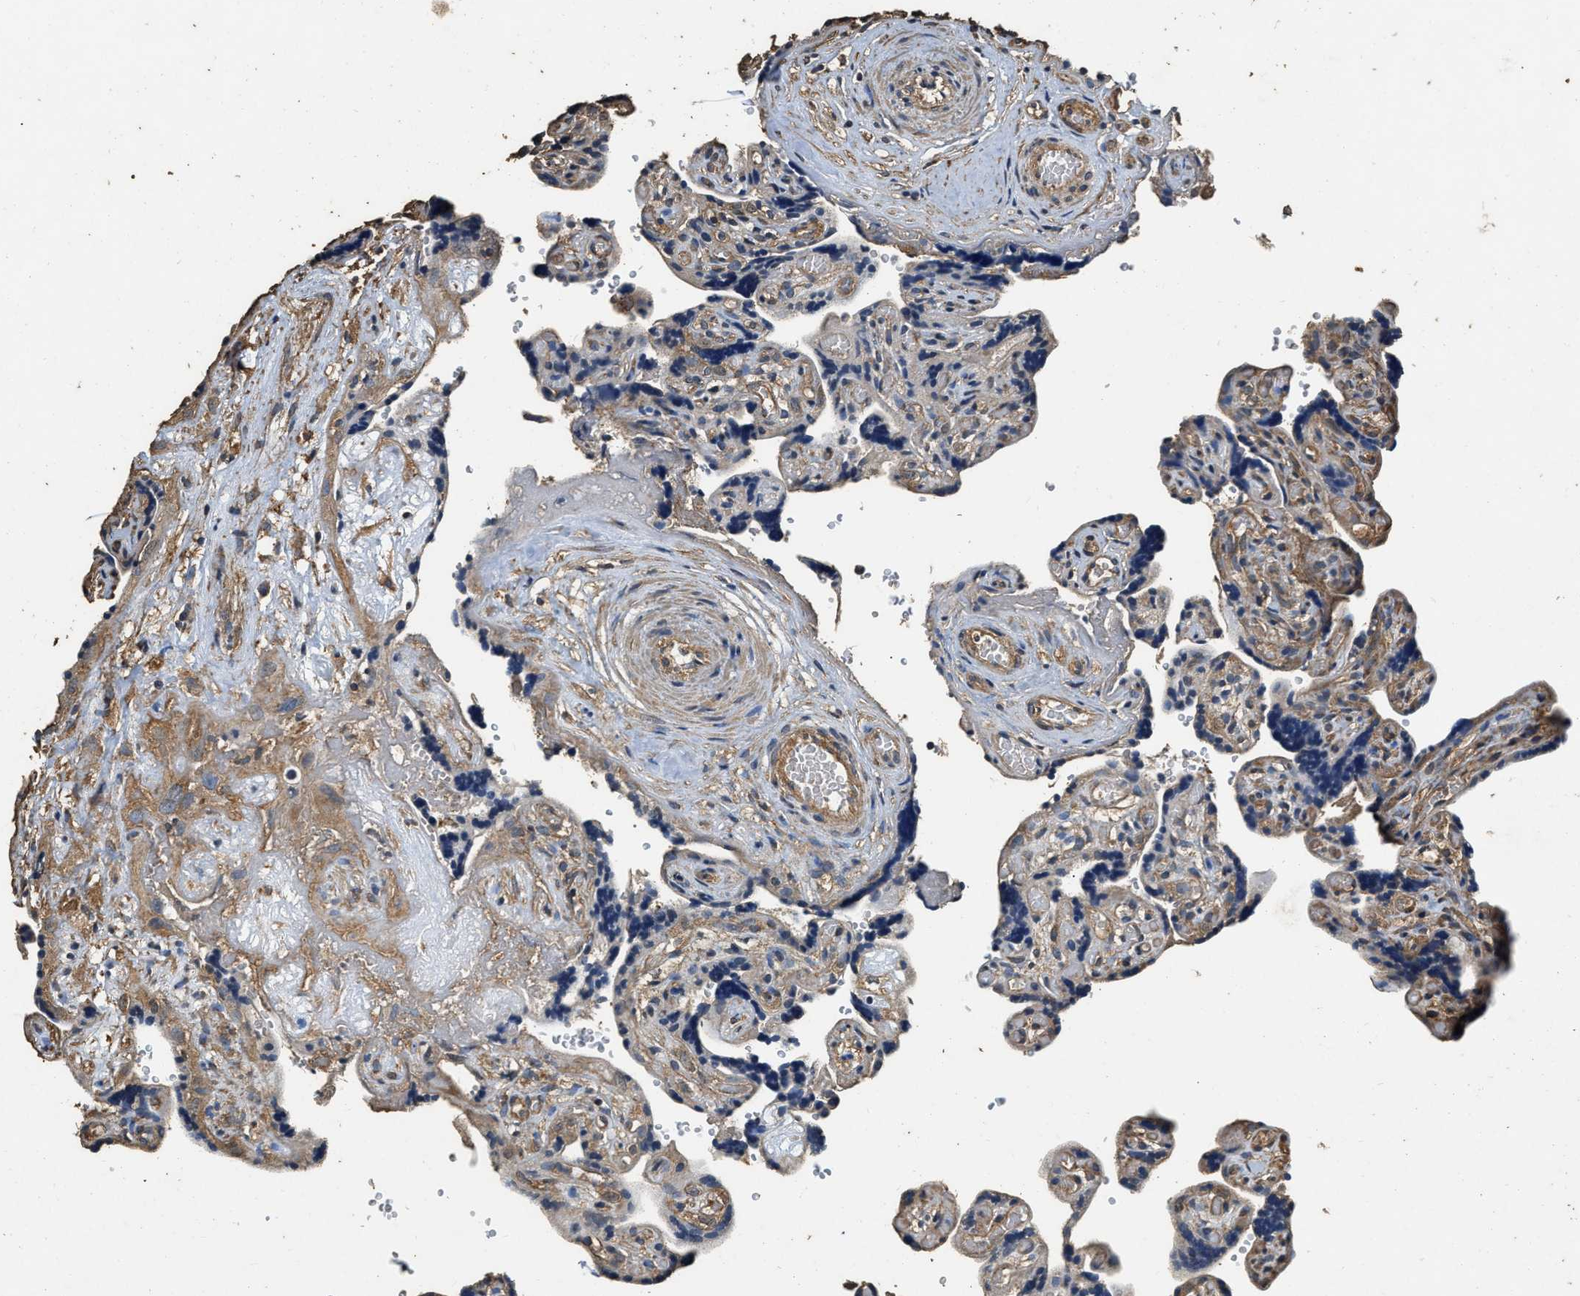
{"staining": {"intensity": "moderate", "quantity": "25%-75%", "location": "cytoplasmic/membranous"}, "tissue": "placenta", "cell_type": "Decidual cells", "image_type": "normal", "snomed": [{"axis": "morphology", "description": "Normal tissue, NOS"}, {"axis": "topography", "description": "Placenta"}], "caption": "DAB immunohistochemical staining of normal placenta shows moderate cytoplasmic/membranous protein expression in approximately 25%-75% of decidual cells.", "gene": "MIB1", "patient": {"sex": "female", "age": 30}}